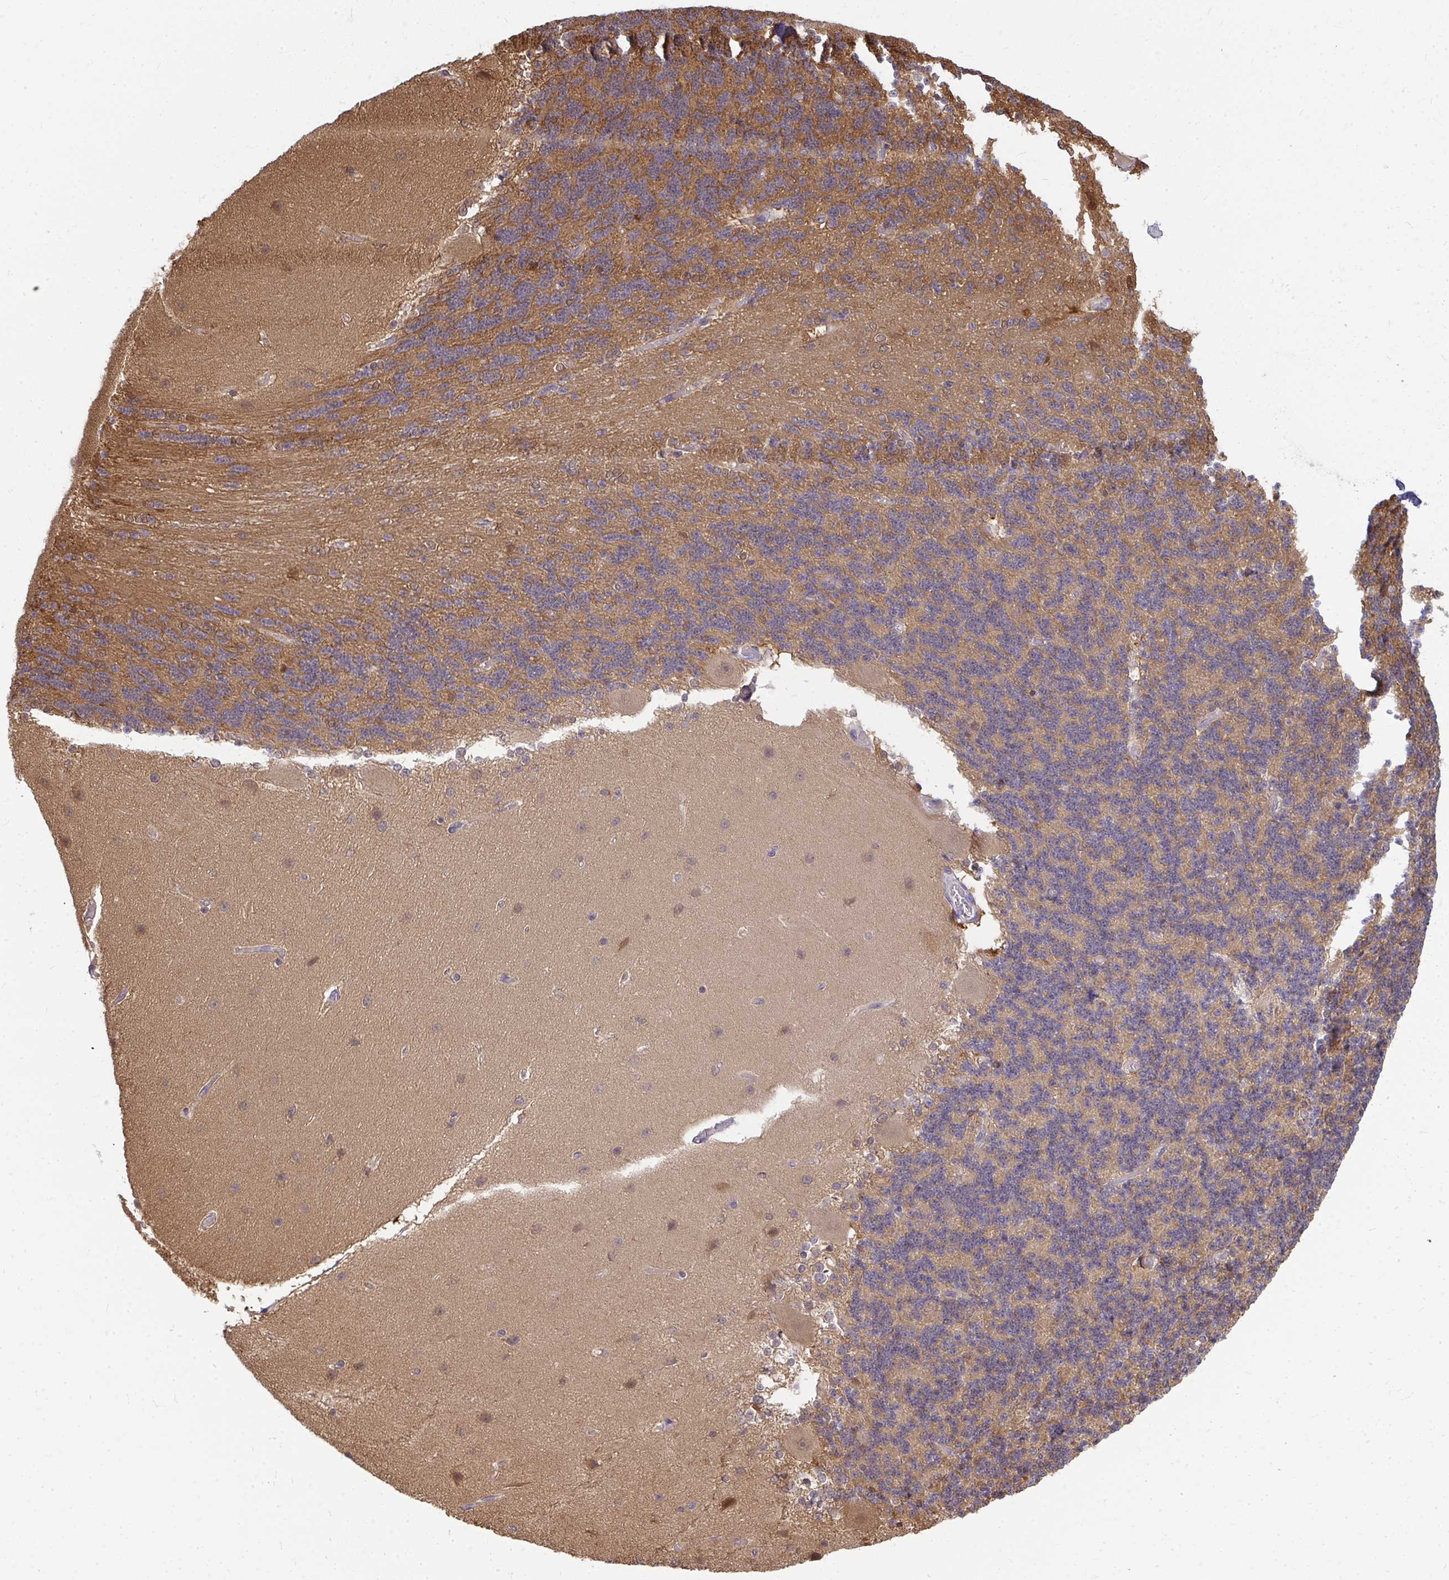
{"staining": {"intensity": "moderate", "quantity": ">75%", "location": "cytoplasmic/membranous"}, "tissue": "cerebellum", "cell_type": "Cells in granular layer", "image_type": "normal", "snomed": [{"axis": "morphology", "description": "Normal tissue, NOS"}, {"axis": "topography", "description": "Cerebellum"}], "caption": "A brown stain shows moderate cytoplasmic/membranous expression of a protein in cells in granular layer of normal cerebellum.", "gene": "HDHD2", "patient": {"sex": "female", "age": 54}}